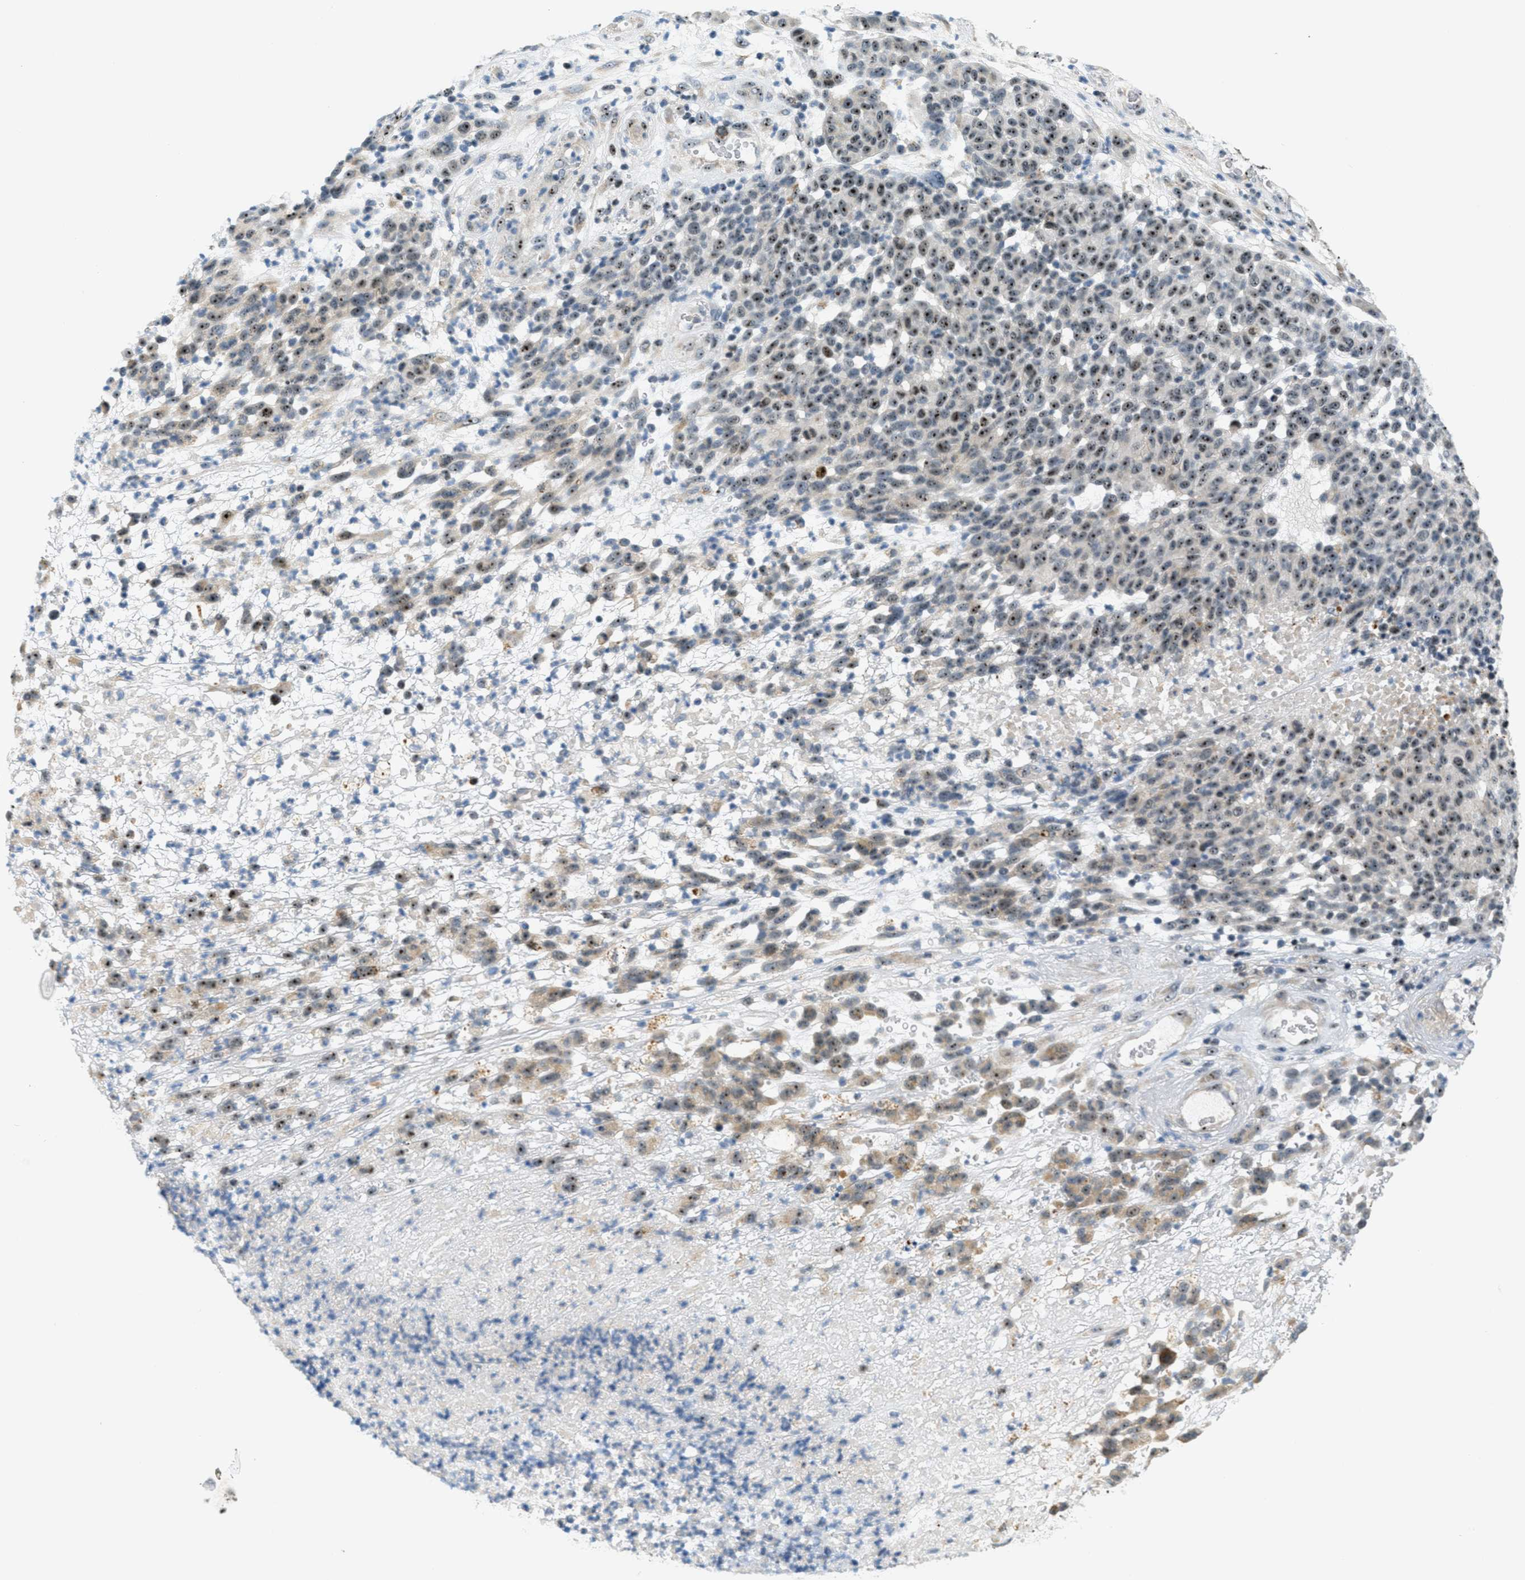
{"staining": {"intensity": "moderate", "quantity": "25%-75%", "location": "nuclear"}, "tissue": "melanoma", "cell_type": "Tumor cells", "image_type": "cancer", "snomed": [{"axis": "morphology", "description": "Malignant melanoma, NOS"}, {"axis": "topography", "description": "Skin"}], "caption": "The image shows a brown stain indicating the presence of a protein in the nuclear of tumor cells in malignant melanoma.", "gene": "DDX47", "patient": {"sex": "male", "age": 59}}